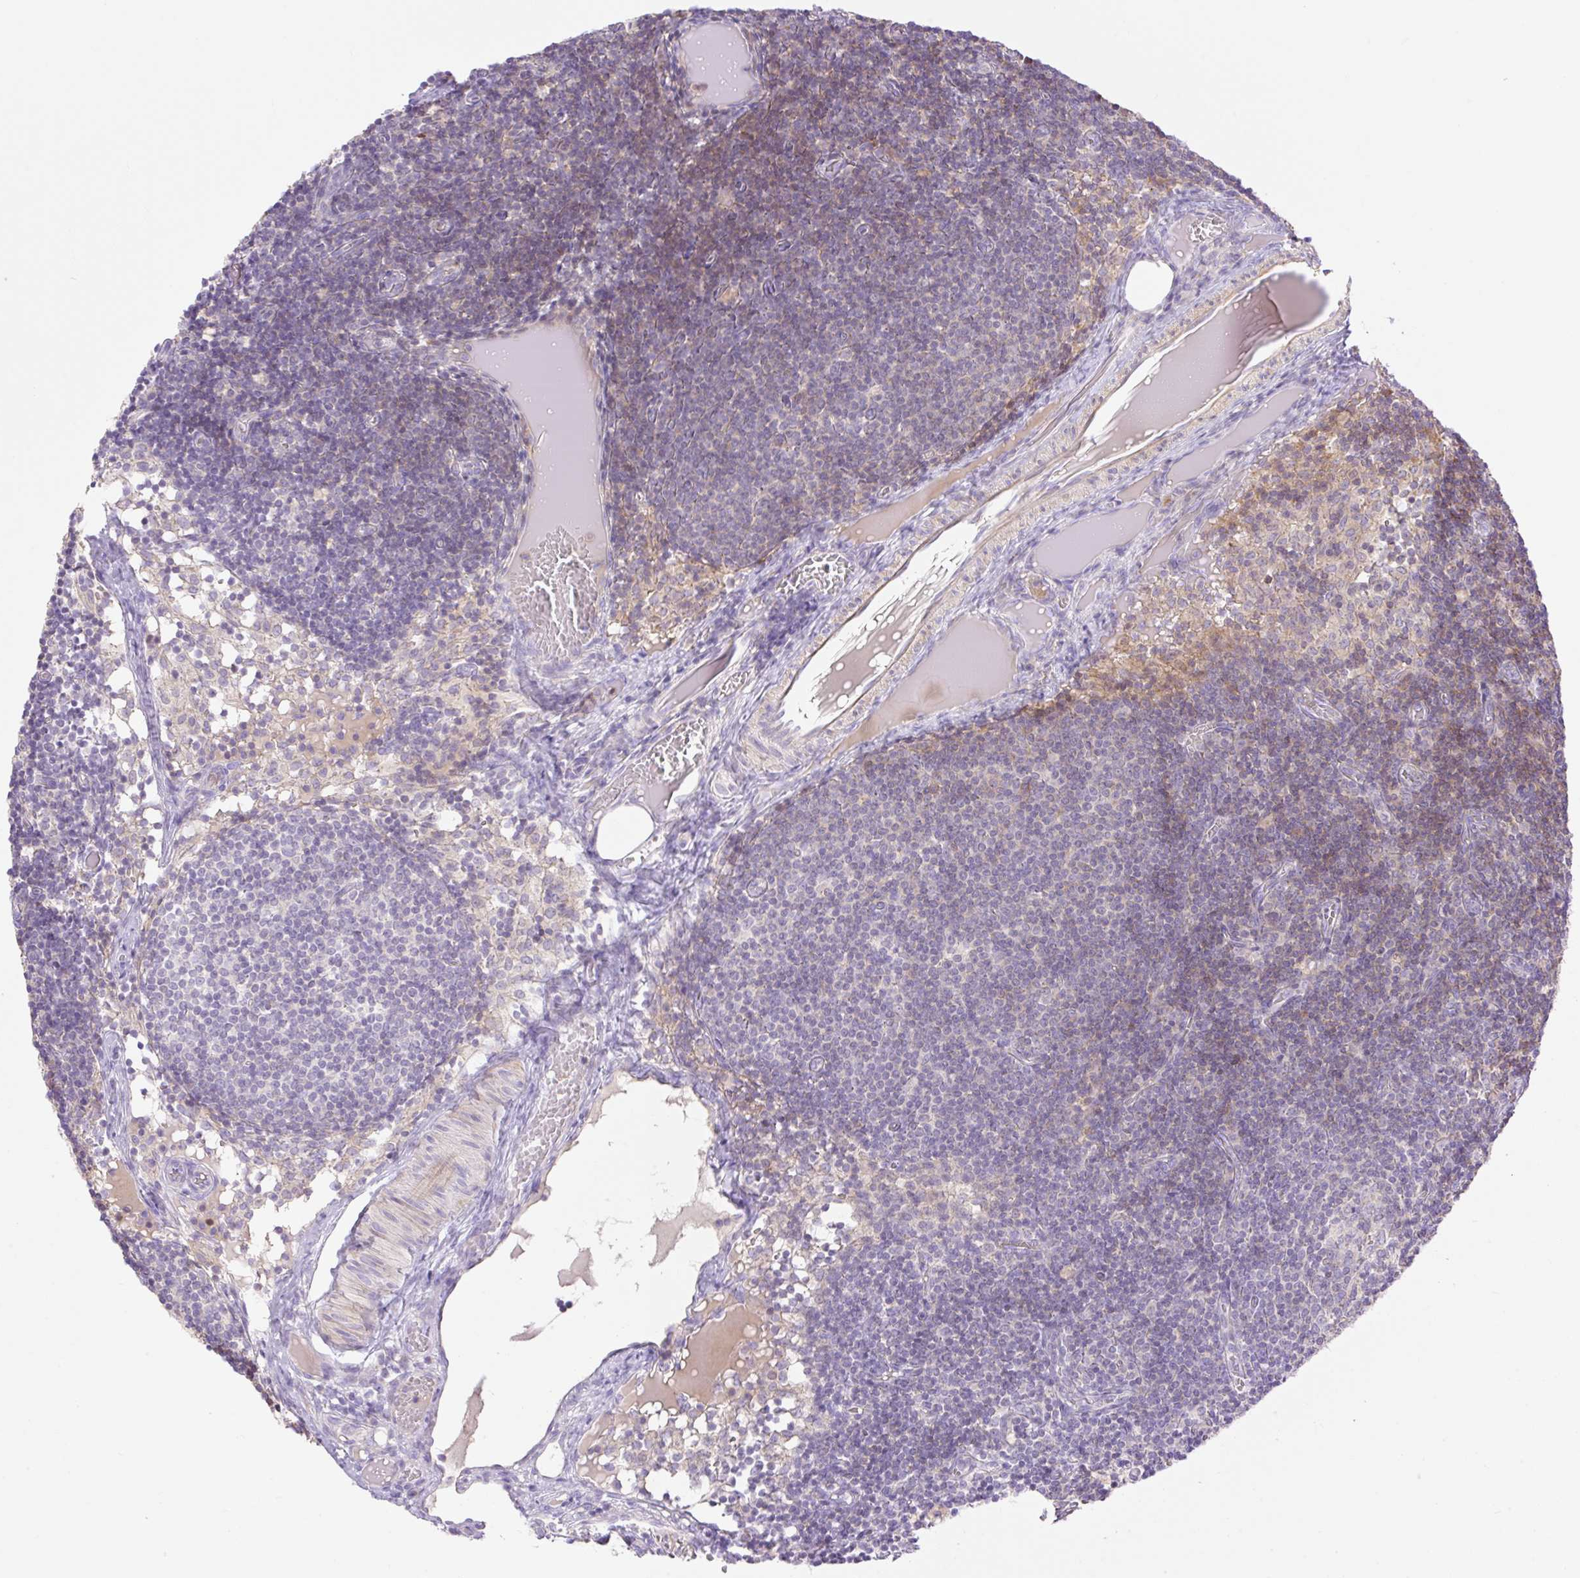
{"staining": {"intensity": "moderate", "quantity": "25%-75%", "location": "cytoplasmic/membranous"}, "tissue": "lymph node", "cell_type": "Germinal center cells", "image_type": "normal", "snomed": [{"axis": "morphology", "description": "Normal tissue, NOS"}, {"axis": "topography", "description": "Lymph node"}], "caption": "Brown immunohistochemical staining in benign human lymph node displays moderate cytoplasmic/membranous expression in about 25%-75% of germinal center cells. (DAB IHC with brightfield microscopy, high magnification).", "gene": "VPS25", "patient": {"sex": "female", "age": 31}}